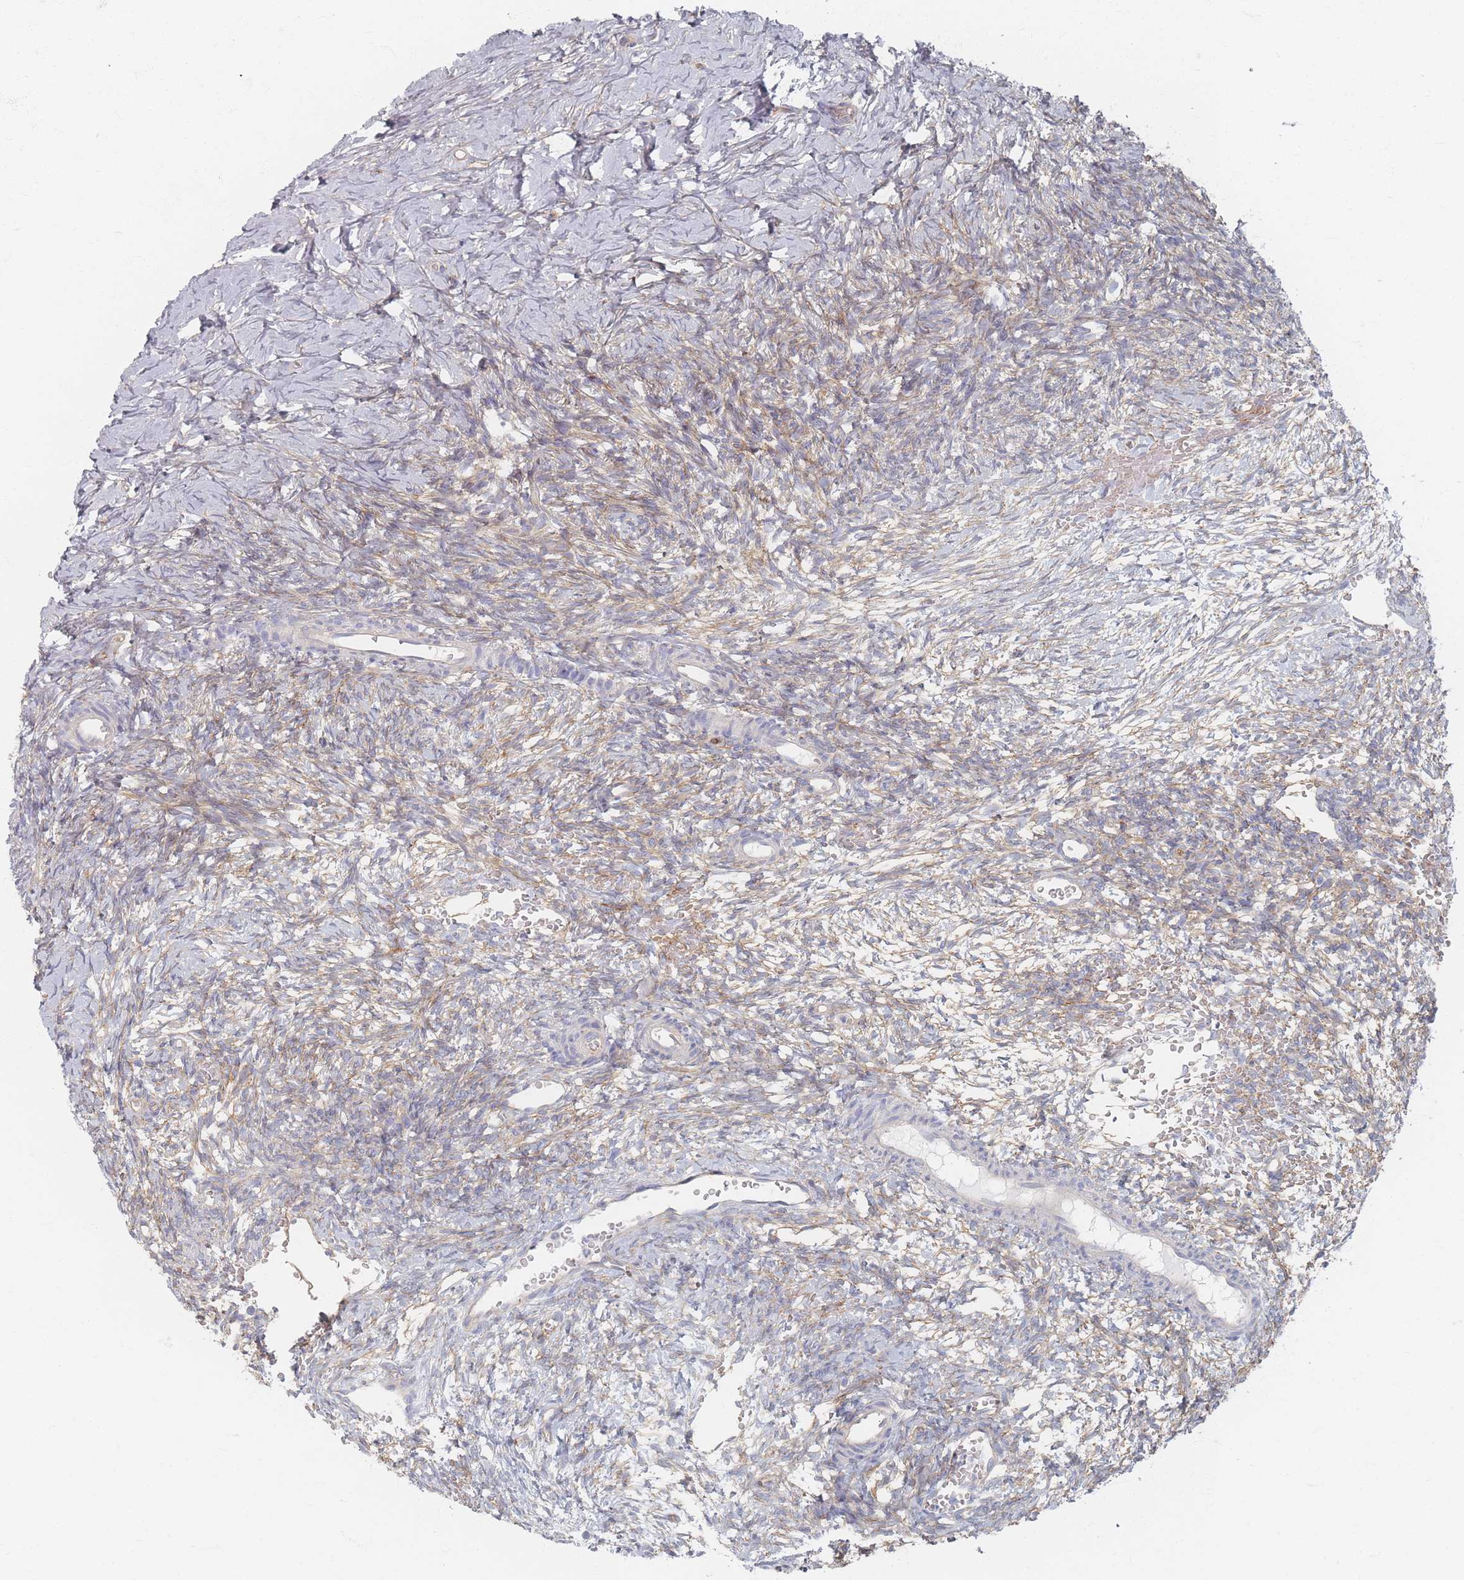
{"staining": {"intensity": "weak", "quantity": "25%-75%", "location": "cytoplasmic/membranous"}, "tissue": "ovary", "cell_type": "Follicle cells", "image_type": "normal", "snomed": [{"axis": "morphology", "description": "Normal tissue, NOS"}, {"axis": "topography", "description": "Ovary"}], "caption": "The histopathology image exhibits staining of normal ovary, revealing weak cytoplasmic/membranous protein expression (brown color) within follicle cells.", "gene": "GNB1", "patient": {"sex": "female", "age": 39}}